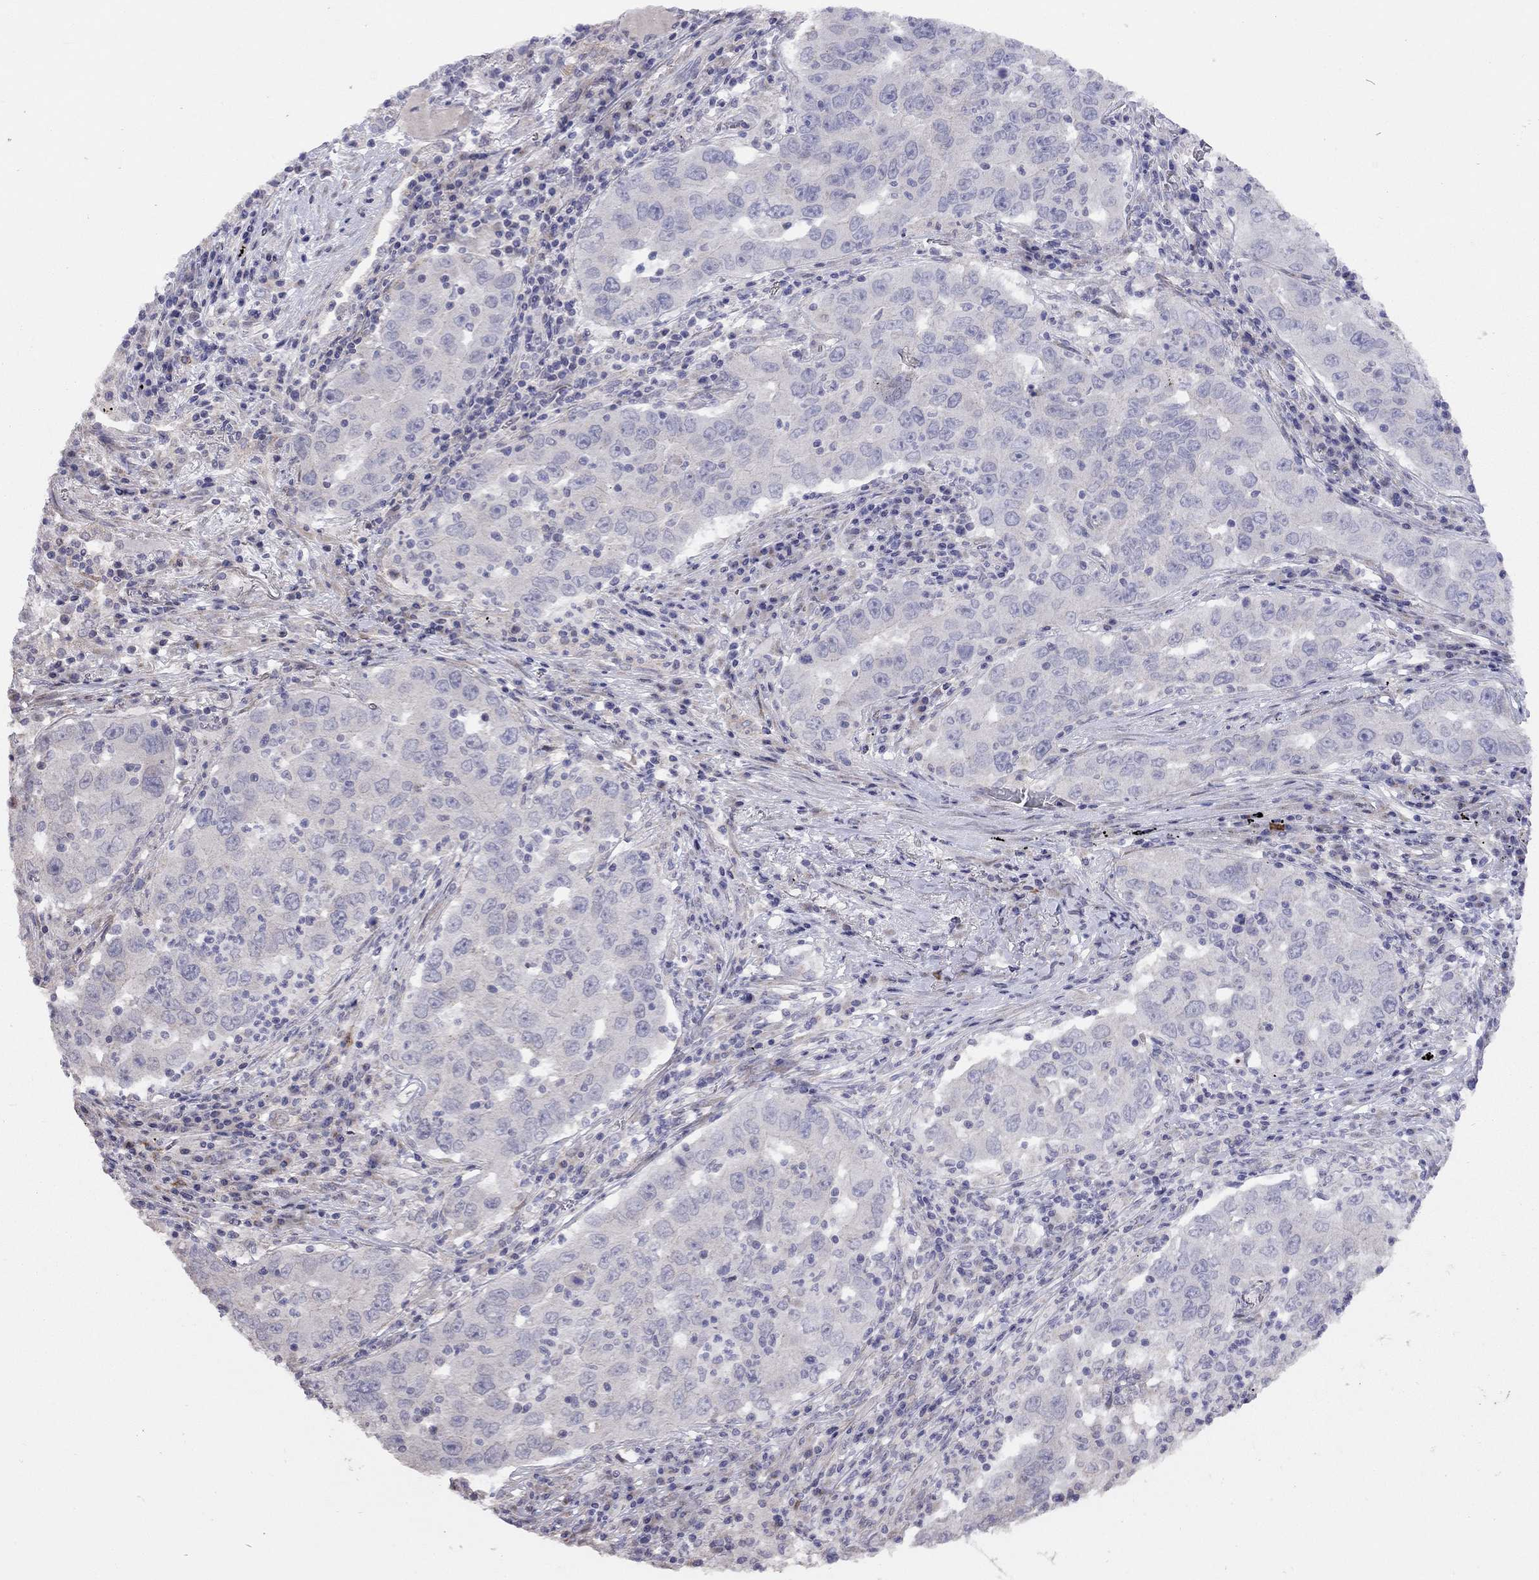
{"staining": {"intensity": "negative", "quantity": "none", "location": "none"}, "tissue": "lung cancer", "cell_type": "Tumor cells", "image_type": "cancer", "snomed": [{"axis": "morphology", "description": "Adenocarcinoma, NOS"}, {"axis": "topography", "description": "Lung"}], "caption": "An immunohistochemistry (IHC) photomicrograph of lung cancer (adenocarcinoma) is shown. There is no staining in tumor cells of lung cancer (adenocarcinoma).", "gene": "SYTL2", "patient": {"sex": "male", "age": 73}}